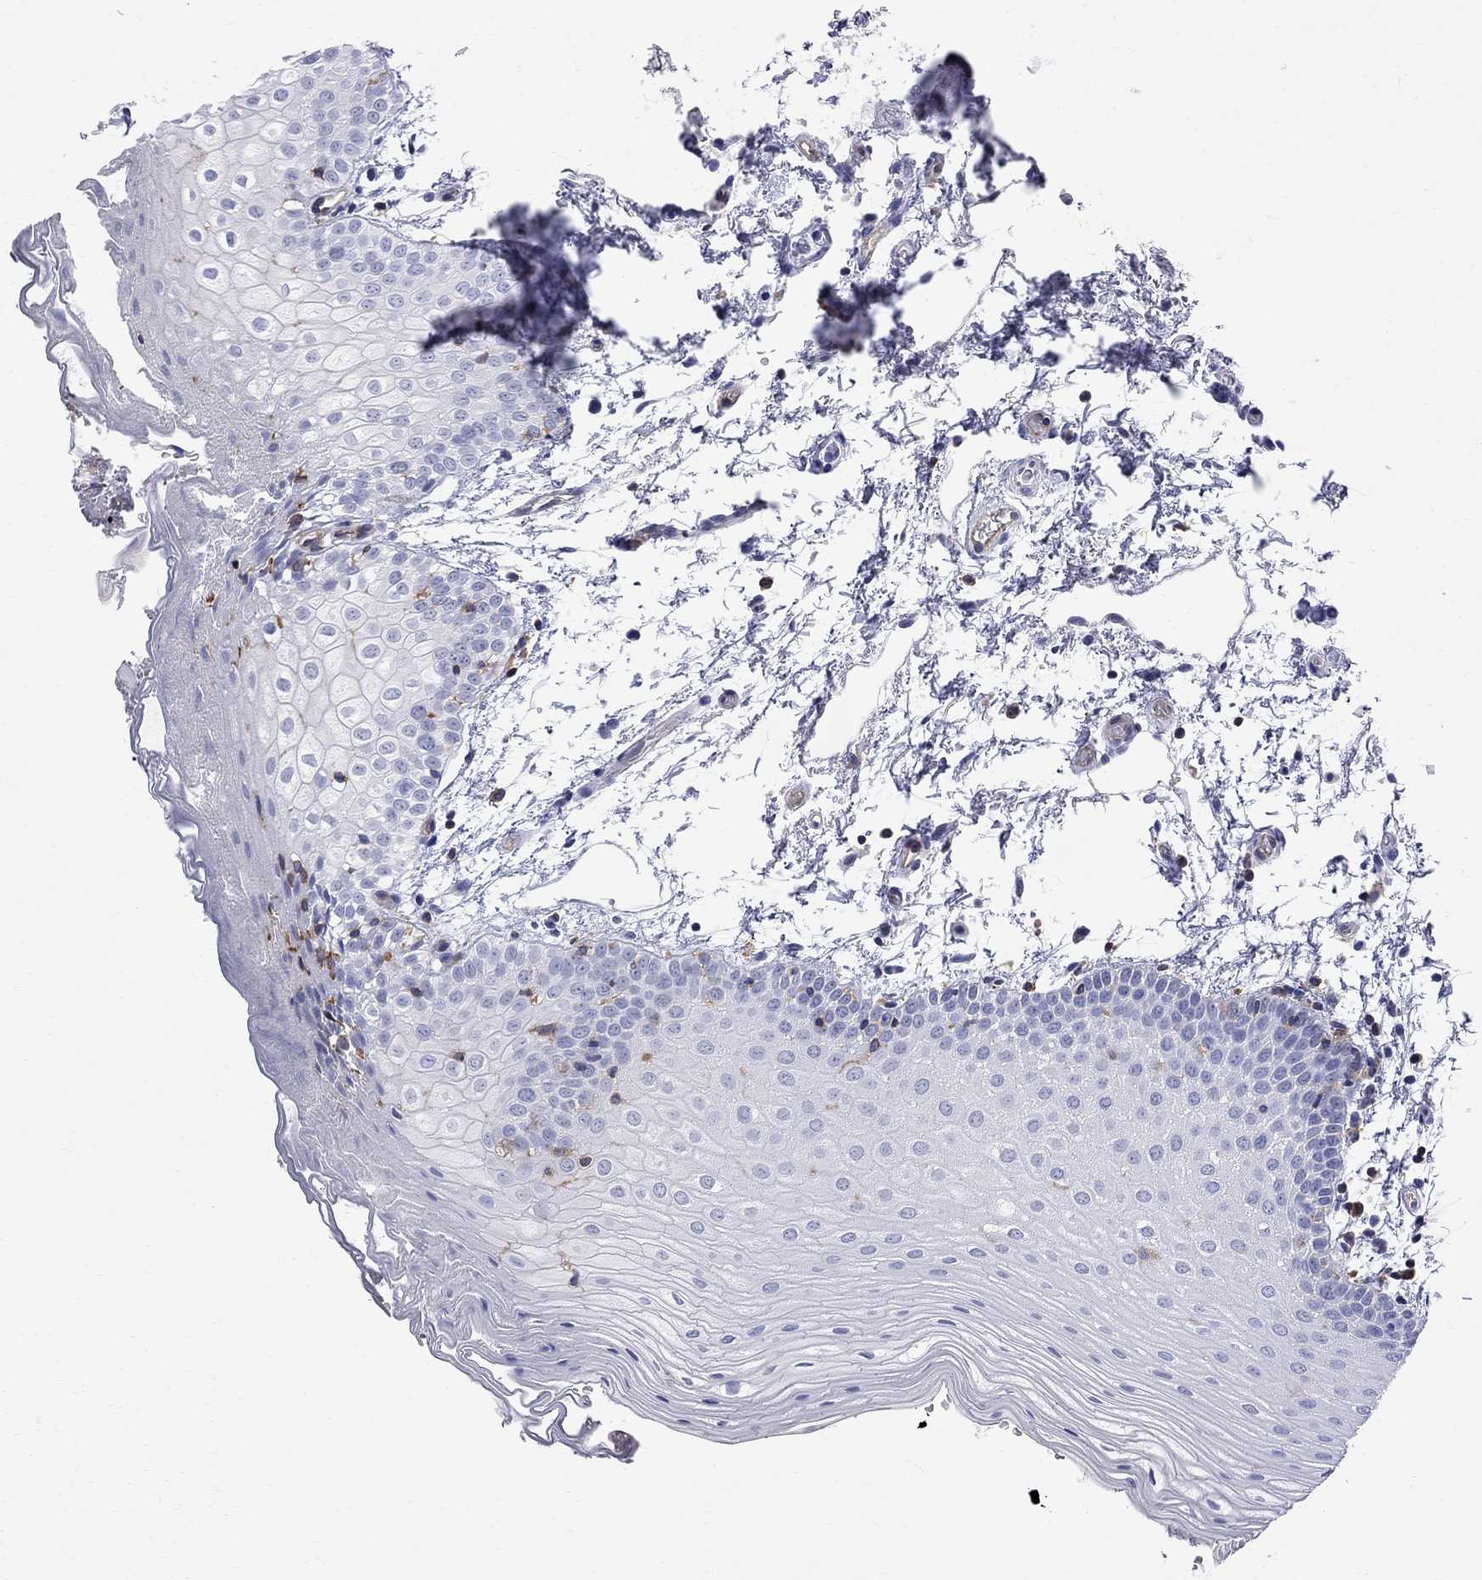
{"staining": {"intensity": "negative", "quantity": "none", "location": "none"}, "tissue": "oral mucosa", "cell_type": "Squamous epithelial cells", "image_type": "normal", "snomed": [{"axis": "morphology", "description": "Normal tissue, NOS"}, {"axis": "topography", "description": "Oral tissue"}, {"axis": "topography", "description": "Tounge, NOS"}], "caption": "Oral mucosa was stained to show a protein in brown. There is no significant positivity in squamous epithelial cells. Nuclei are stained in blue.", "gene": "ABI3", "patient": {"sex": "female", "age": 86}}